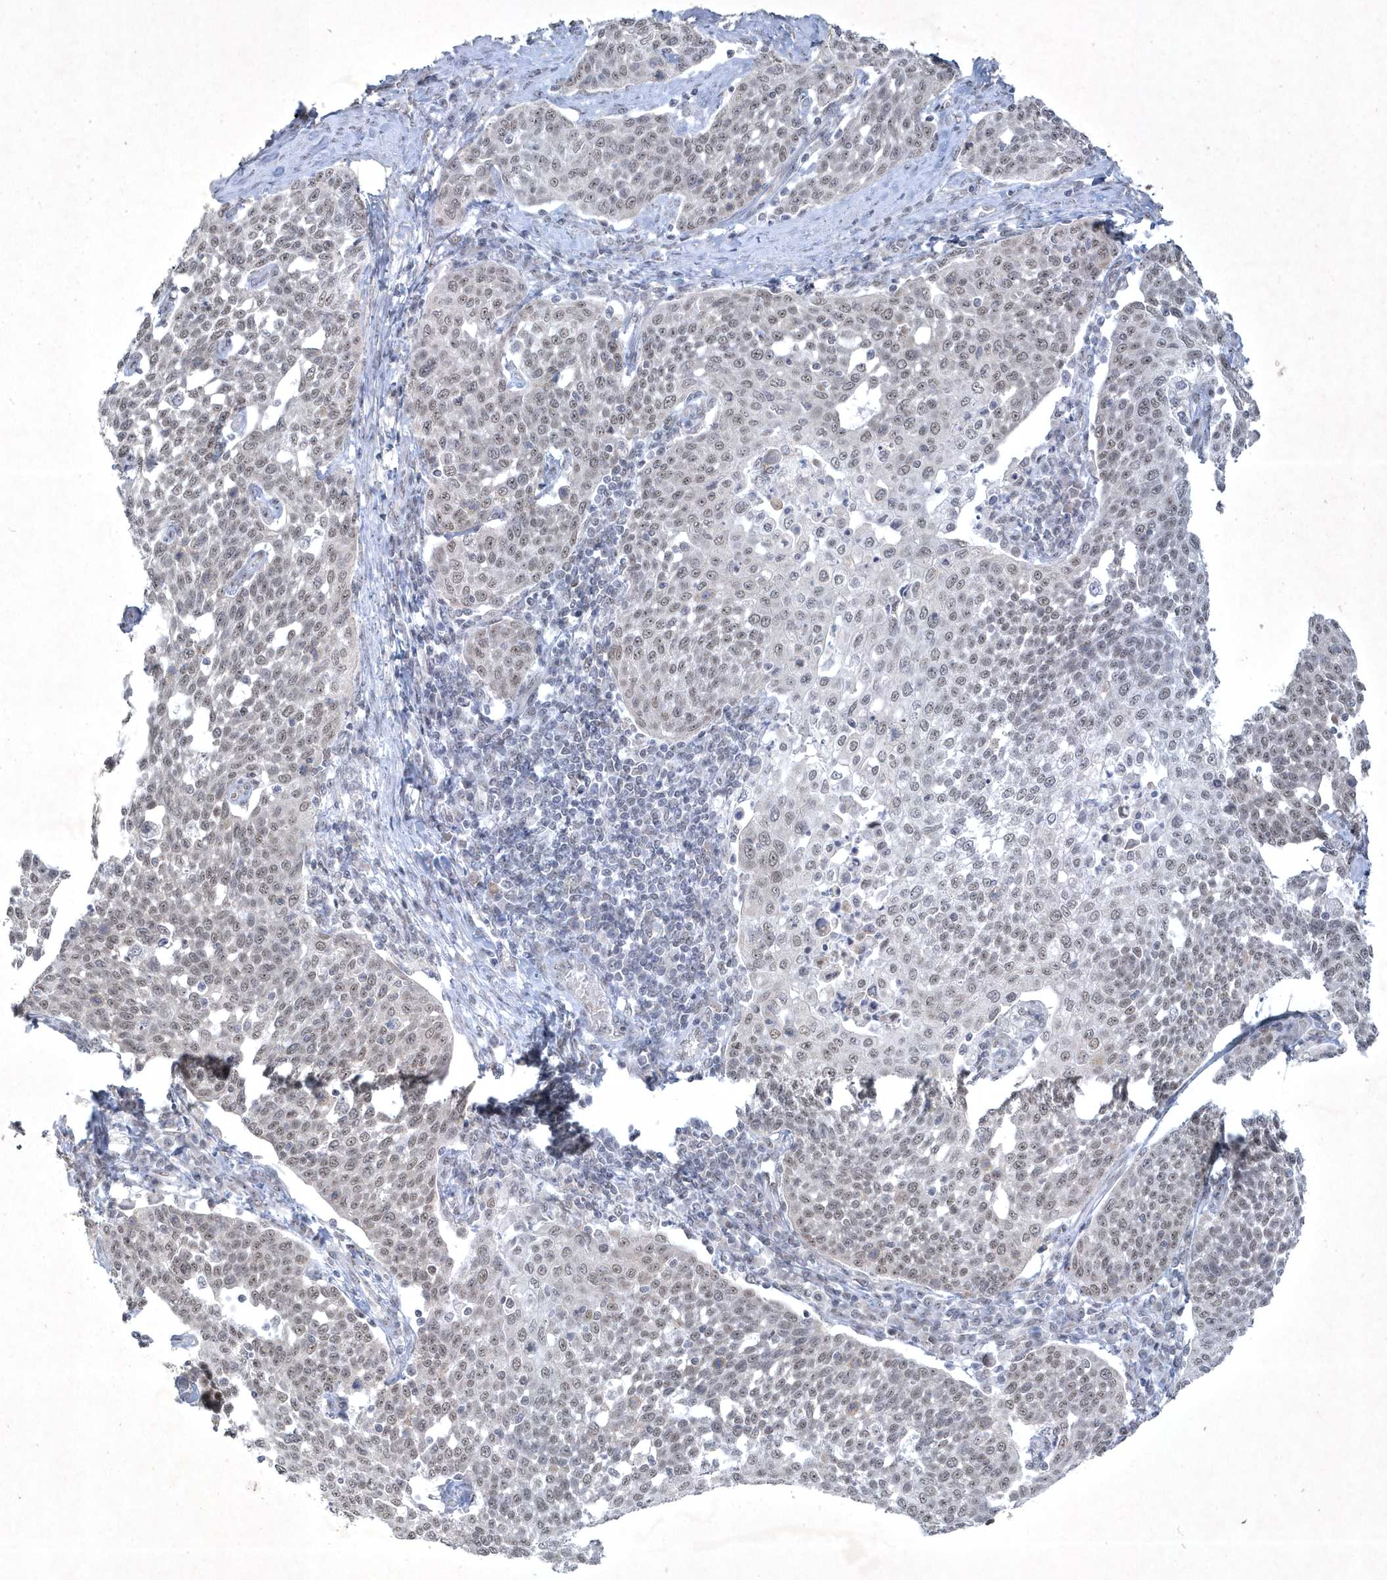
{"staining": {"intensity": "negative", "quantity": "none", "location": "none"}, "tissue": "cervical cancer", "cell_type": "Tumor cells", "image_type": "cancer", "snomed": [{"axis": "morphology", "description": "Squamous cell carcinoma, NOS"}, {"axis": "topography", "description": "Cervix"}], "caption": "Protein analysis of cervical cancer displays no significant positivity in tumor cells.", "gene": "ZBTB9", "patient": {"sex": "female", "age": 34}}